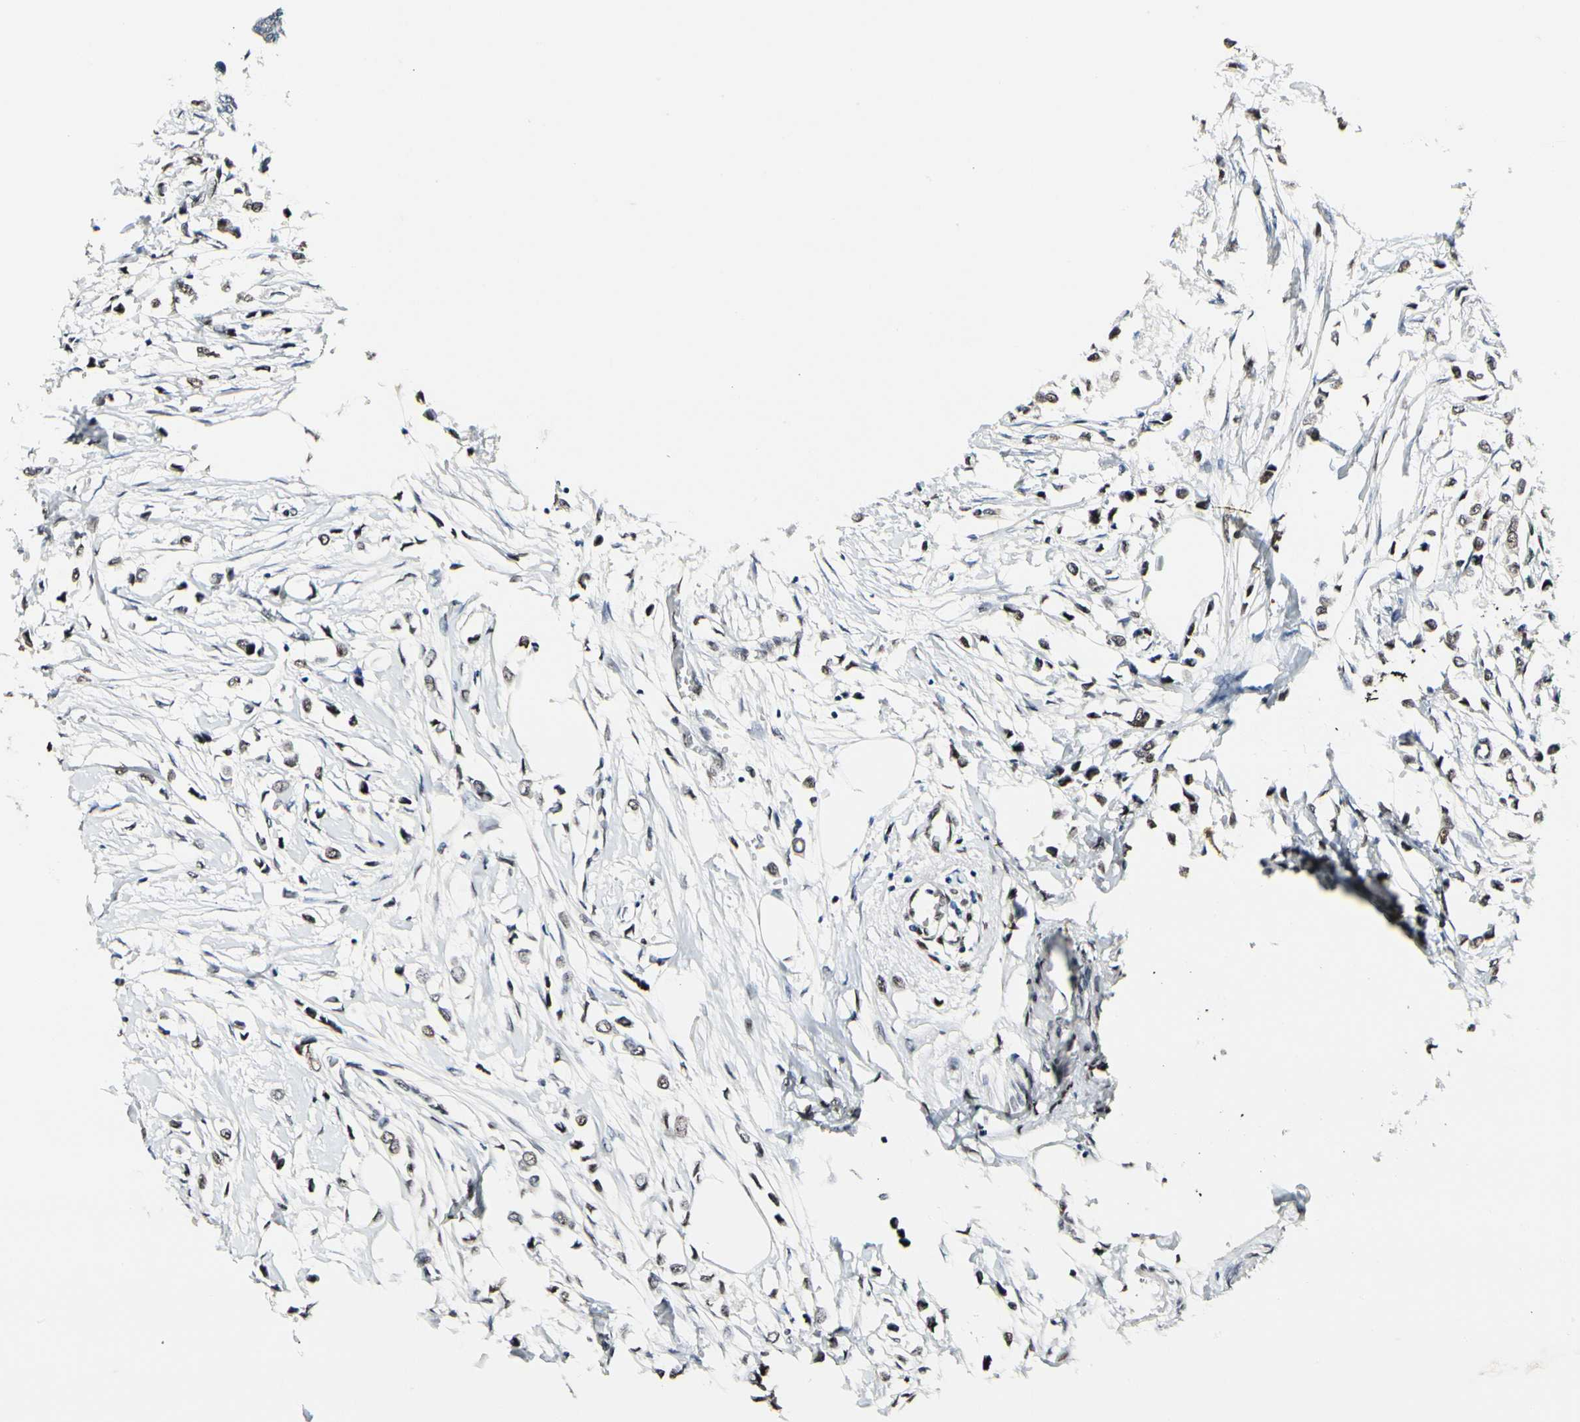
{"staining": {"intensity": "weak", "quantity": ">75%", "location": "nuclear"}, "tissue": "breast cancer", "cell_type": "Tumor cells", "image_type": "cancer", "snomed": [{"axis": "morphology", "description": "Lobular carcinoma"}, {"axis": "topography", "description": "Breast"}], "caption": "A low amount of weak nuclear positivity is identified in about >75% of tumor cells in breast cancer (lobular carcinoma) tissue. (Stains: DAB in brown, nuclei in blue, Microscopy: brightfield microscopy at high magnification).", "gene": "NFIA", "patient": {"sex": "female", "age": 51}}